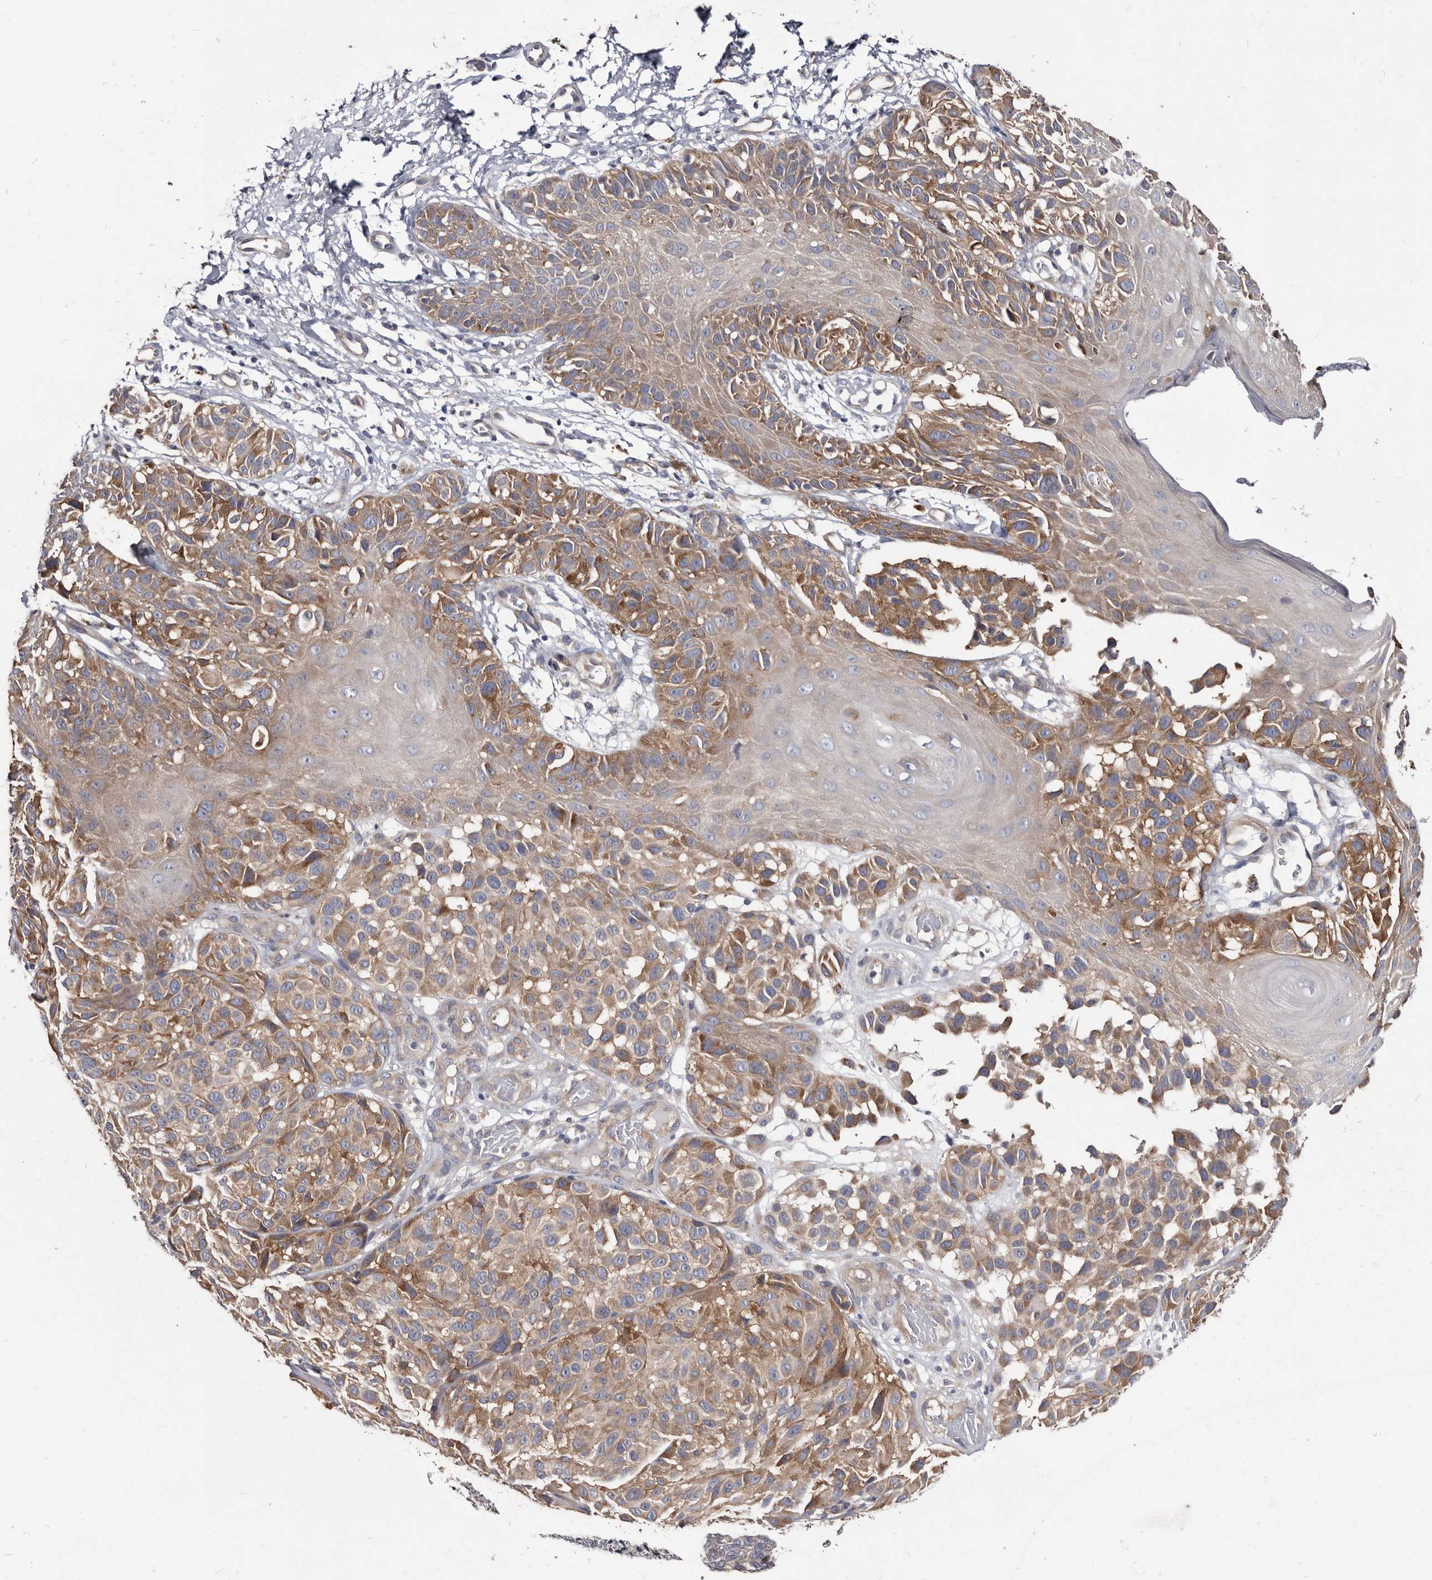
{"staining": {"intensity": "moderate", "quantity": "25%-75%", "location": "cytoplasmic/membranous"}, "tissue": "melanoma", "cell_type": "Tumor cells", "image_type": "cancer", "snomed": [{"axis": "morphology", "description": "Malignant melanoma, NOS"}, {"axis": "topography", "description": "Skin"}], "caption": "Protein expression analysis of malignant melanoma reveals moderate cytoplasmic/membranous positivity in about 25%-75% of tumor cells. (IHC, brightfield microscopy, high magnification).", "gene": "ABCF2", "patient": {"sex": "male", "age": 83}}